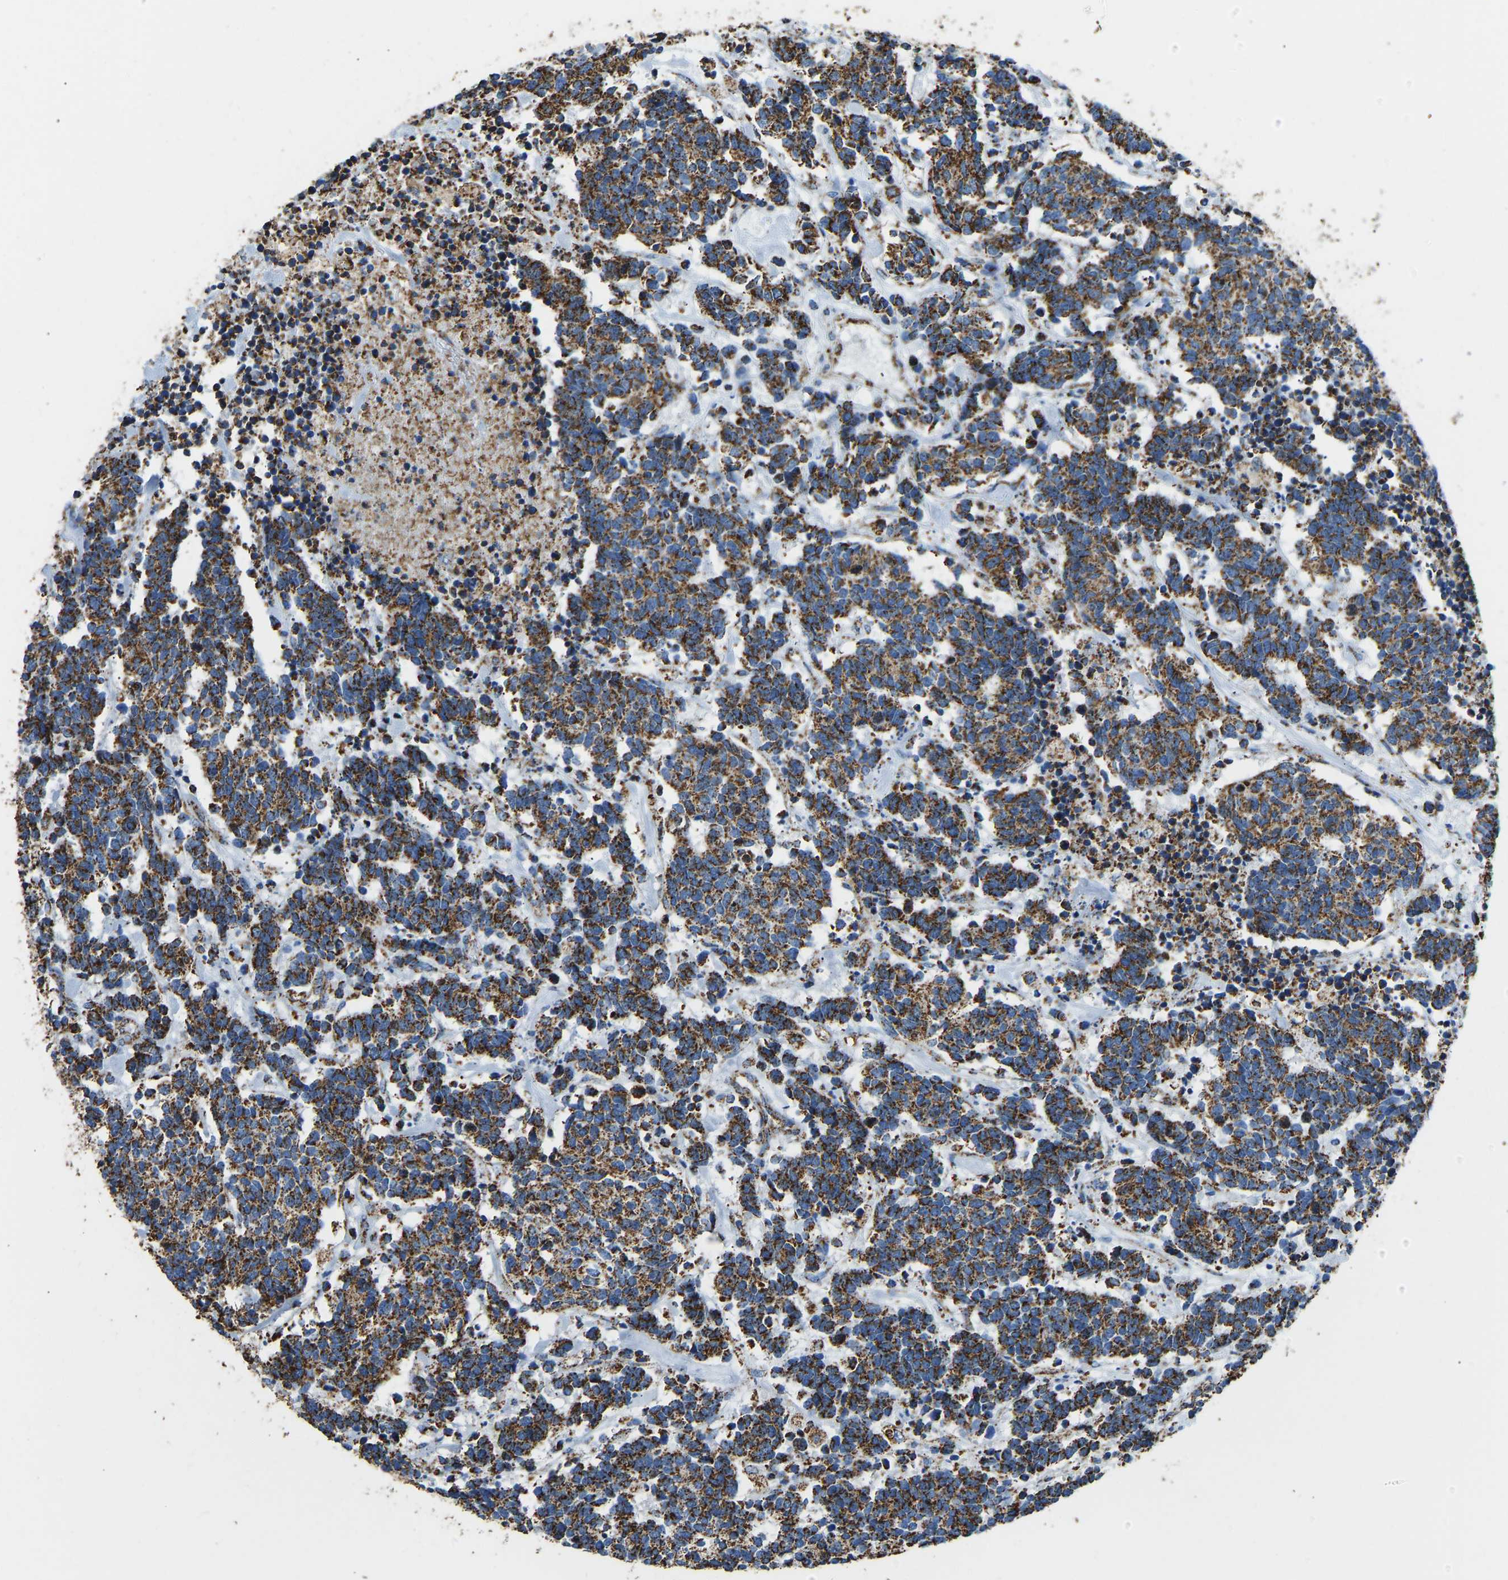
{"staining": {"intensity": "strong", "quantity": ">75%", "location": "cytoplasmic/membranous"}, "tissue": "carcinoid", "cell_type": "Tumor cells", "image_type": "cancer", "snomed": [{"axis": "morphology", "description": "Carcinoma, NOS"}, {"axis": "morphology", "description": "Carcinoid, malignant, NOS"}, {"axis": "topography", "description": "Urinary bladder"}], "caption": "Protein staining displays strong cytoplasmic/membranous expression in about >75% of tumor cells in carcinoid. (DAB IHC with brightfield microscopy, high magnification).", "gene": "IRX6", "patient": {"sex": "male", "age": 57}}